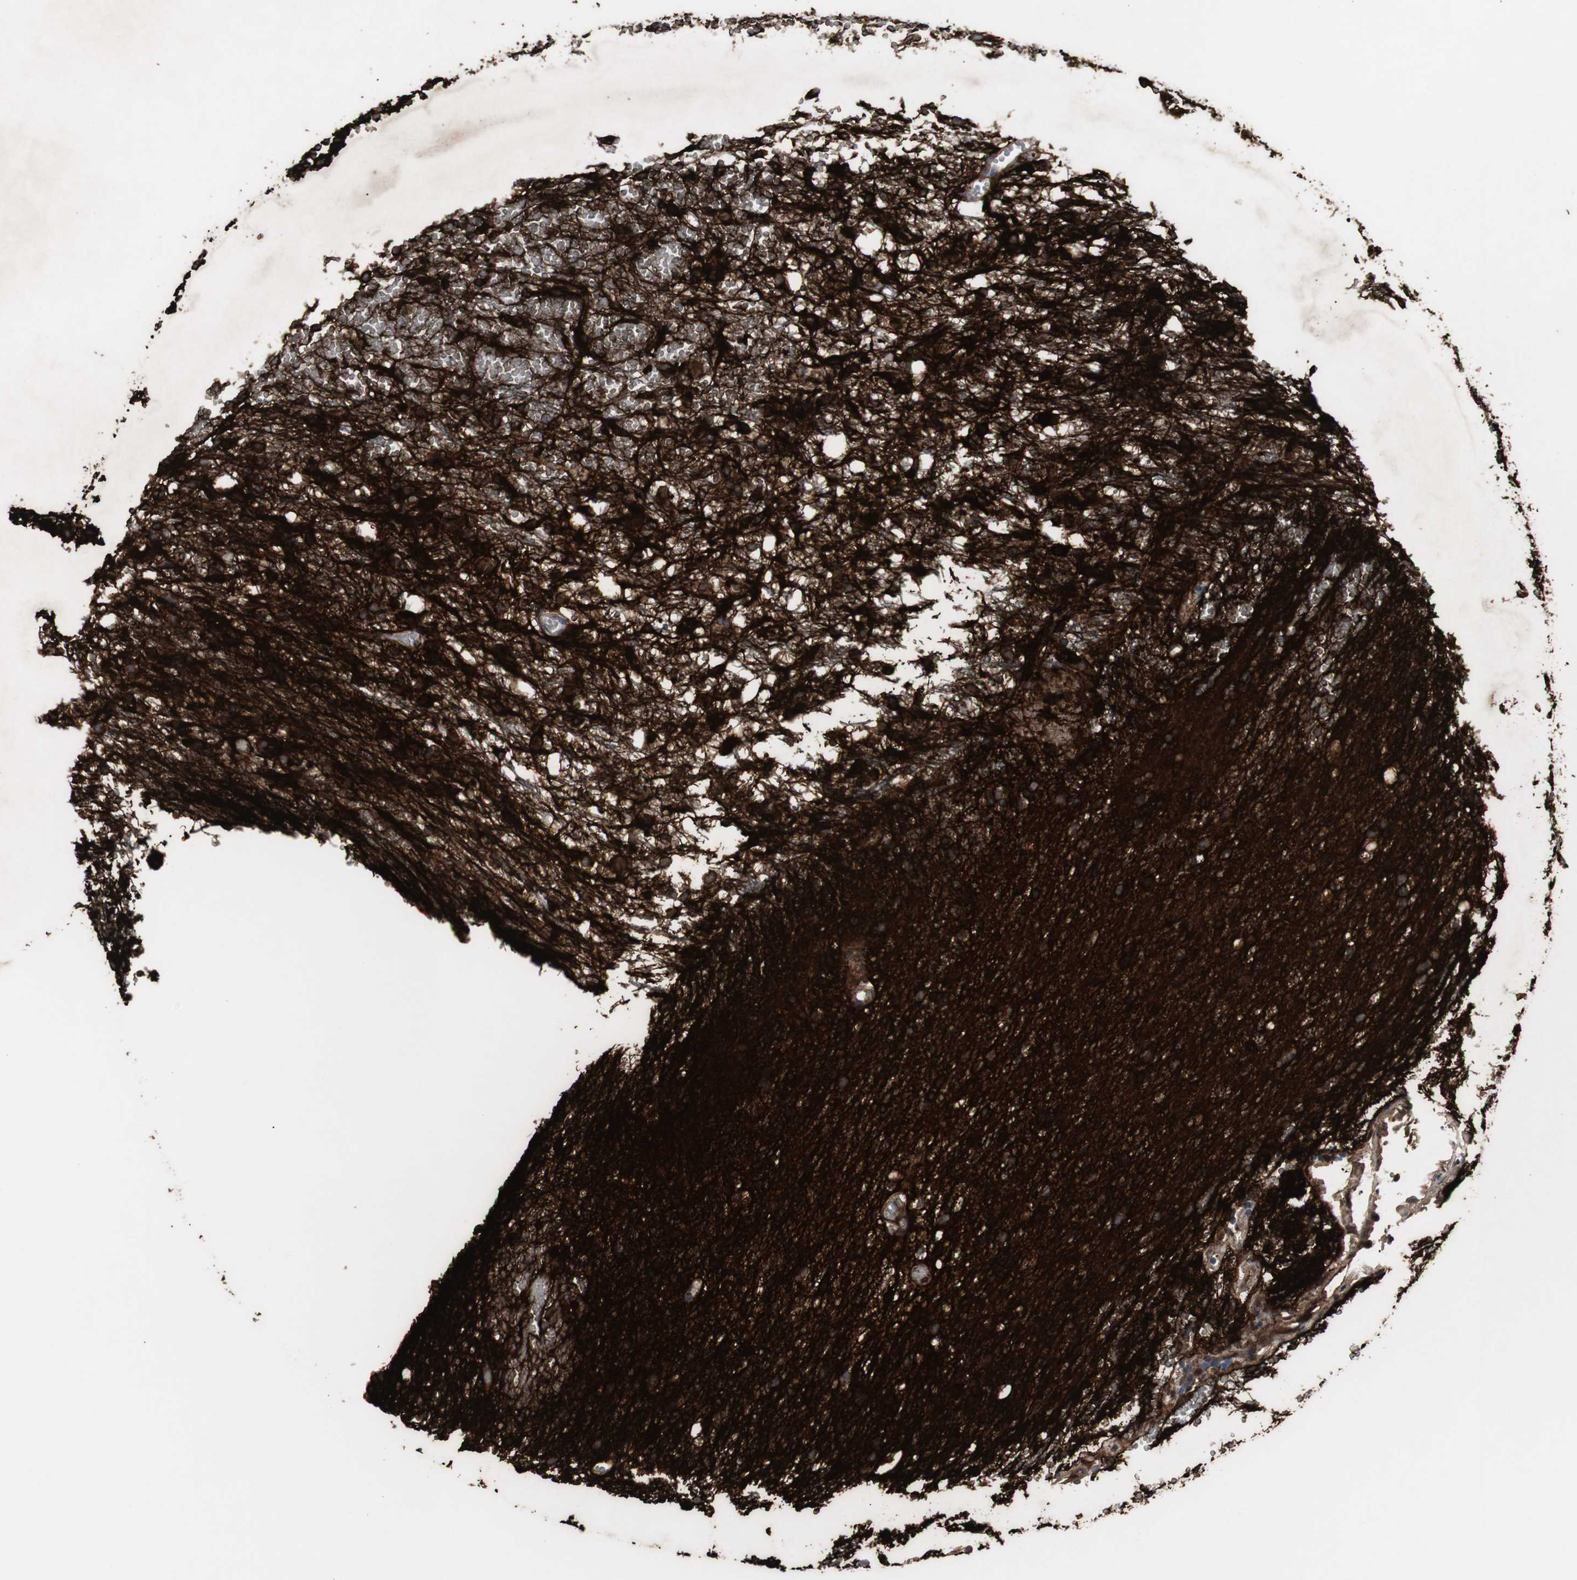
{"staining": {"intensity": "strong", "quantity": ">75%", "location": "cytoplasmic/membranous"}, "tissue": "glioma", "cell_type": "Tumor cells", "image_type": "cancer", "snomed": [{"axis": "morphology", "description": "Glioma, malignant, High grade"}, {"axis": "topography", "description": "Brain"}], "caption": "A high amount of strong cytoplasmic/membranous positivity is present in about >75% of tumor cells in glioma tissue. The staining was performed using DAB (3,3'-diaminobenzidine) to visualize the protein expression in brown, while the nuclei were stained in blue with hematoxylin (Magnification: 20x).", "gene": "GBA1", "patient": {"sex": "female", "age": 59}}